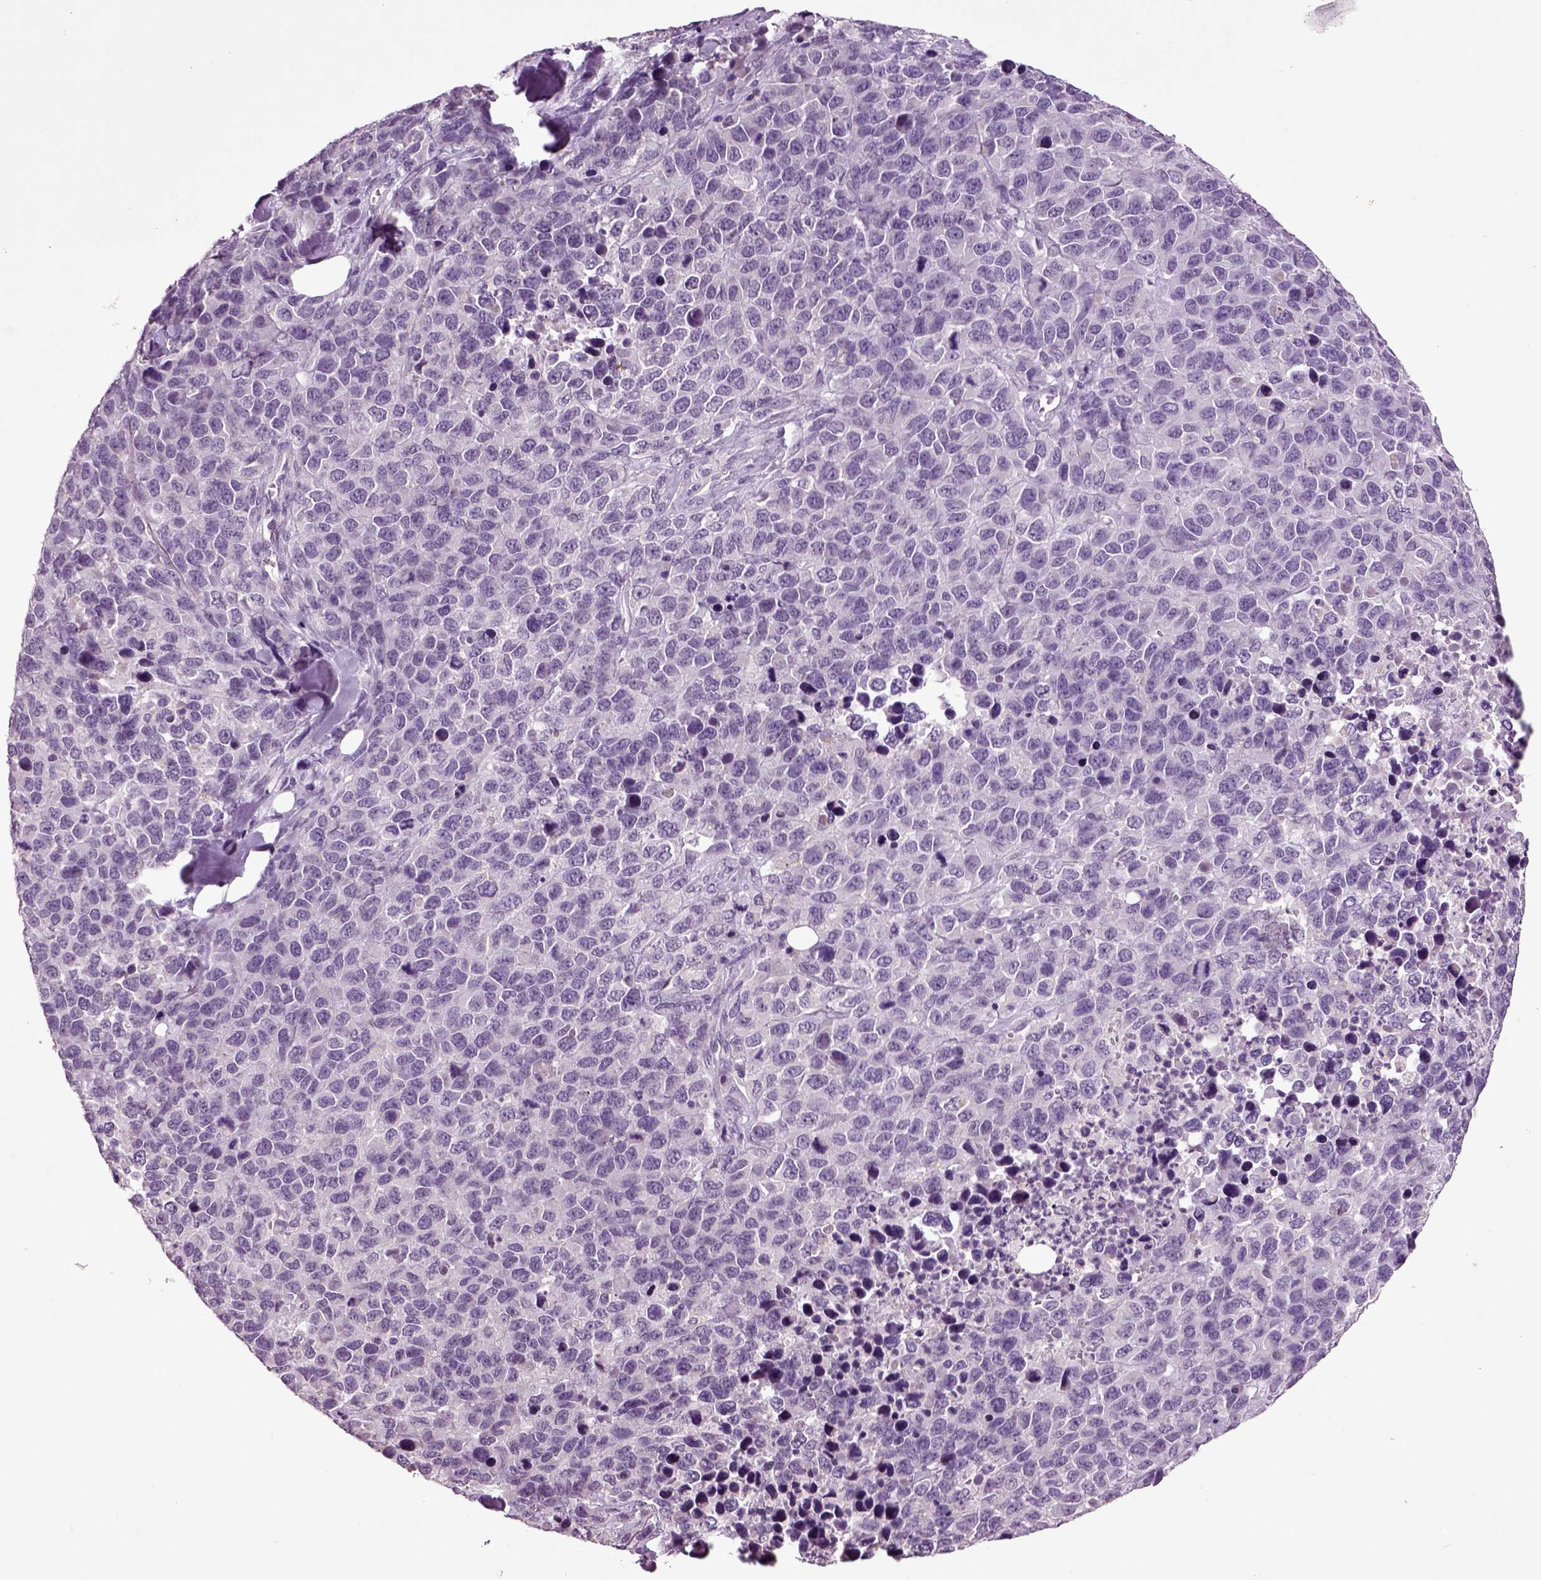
{"staining": {"intensity": "negative", "quantity": "none", "location": "none"}, "tissue": "melanoma", "cell_type": "Tumor cells", "image_type": "cancer", "snomed": [{"axis": "morphology", "description": "Malignant melanoma, Metastatic site"}, {"axis": "topography", "description": "Skin"}], "caption": "Tumor cells show no significant positivity in malignant melanoma (metastatic site). (Brightfield microscopy of DAB IHC at high magnification).", "gene": "CRHR1", "patient": {"sex": "male", "age": 84}}